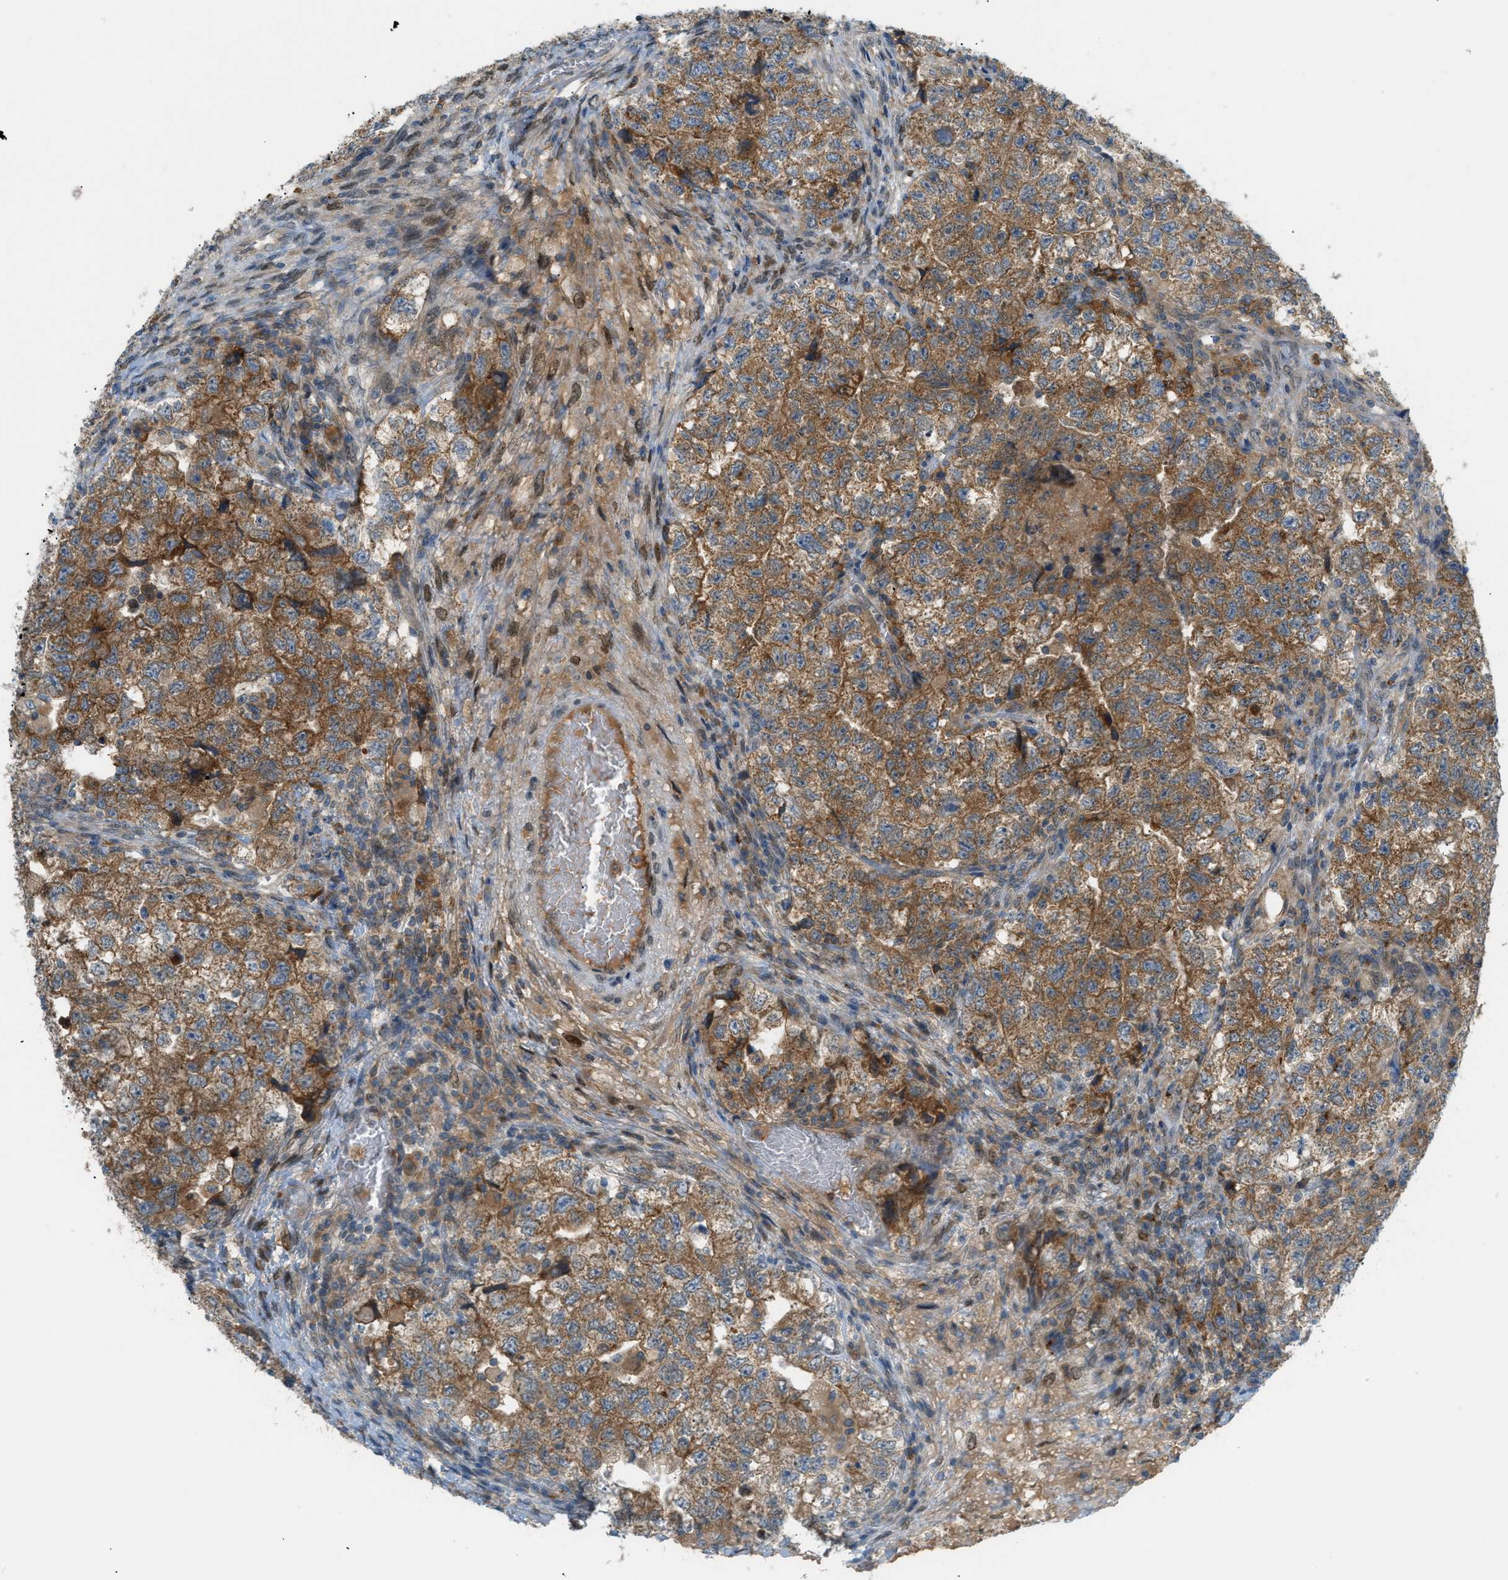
{"staining": {"intensity": "moderate", "quantity": ">75%", "location": "cytoplasmic/membranous"}, "tissue": "testis cancer", "cell_type": "Tumor cells", "image_type": "cancer", "snomed": [{"axis": "morphology", "description": "Carcinoma, Embryonal, NOS"}, {"axis": "topography", "description": "Testis"}], "caption": "DAB immunohistochemical staining of testis embryonal carcinoma reveals moderate cytoplasmic/membranous protein expression in about >75% of tumor cells.", "gene": "DYRK1A", "patient": {"sex": "male", "age": 36}}